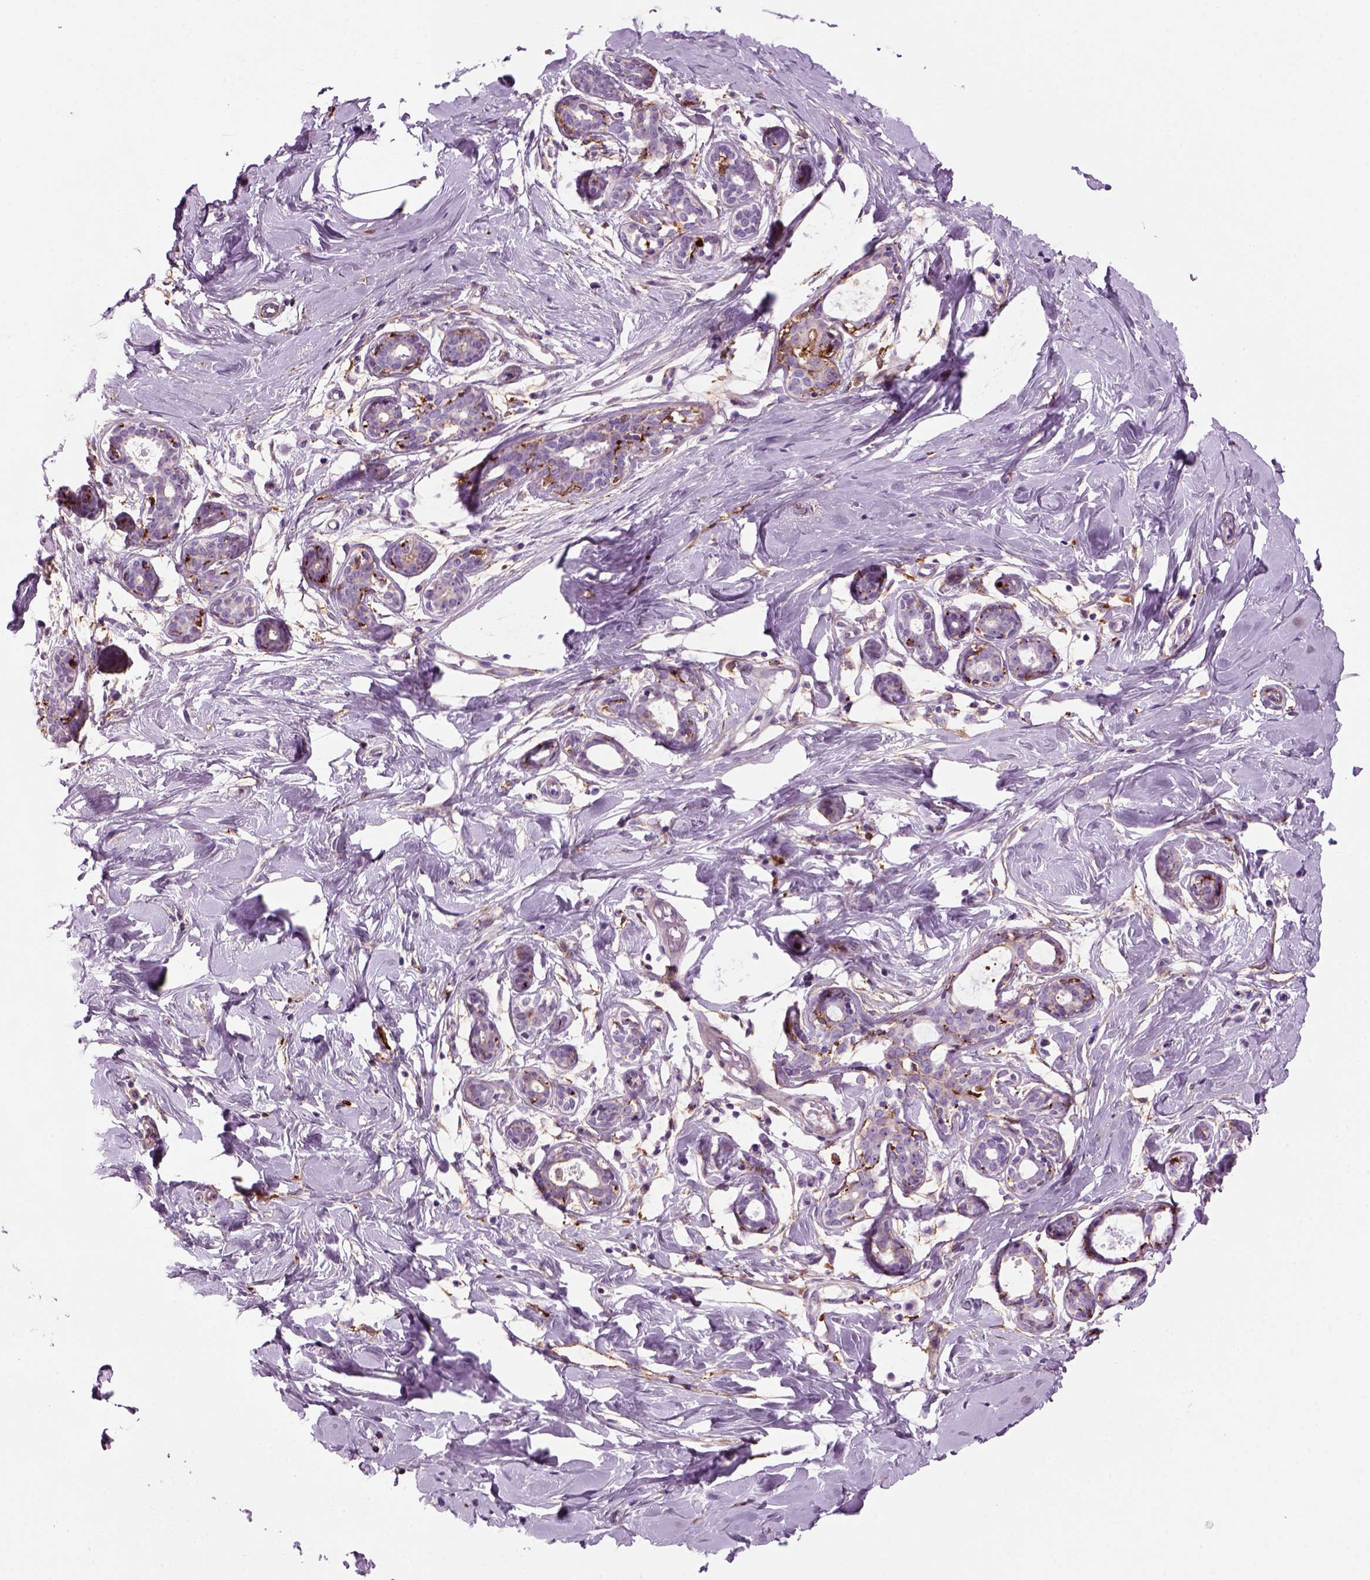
{"staining": {"intensity": "negative", "quantity": "none", "location": "none"}, "tissue": "breast", "cell_type": "Adipocytes", "image_type": "normal", "snomed": [{"axis": "morphology", "description": "Normal tissue, NOS"}, {"axis": "topography", "description": "Breast"}], "caption": "IHC photomicrograph of benign human breast stained for a protein (brown), which reveals no positivity in adipocytes. The staining is performed using DAB (3,3'-diaminobenzidine) brown chromogen with nuclei counter-stained in using hematoxylin.", "gene": "MARCKS", "patient": {"sex": "female", "age": 27}}